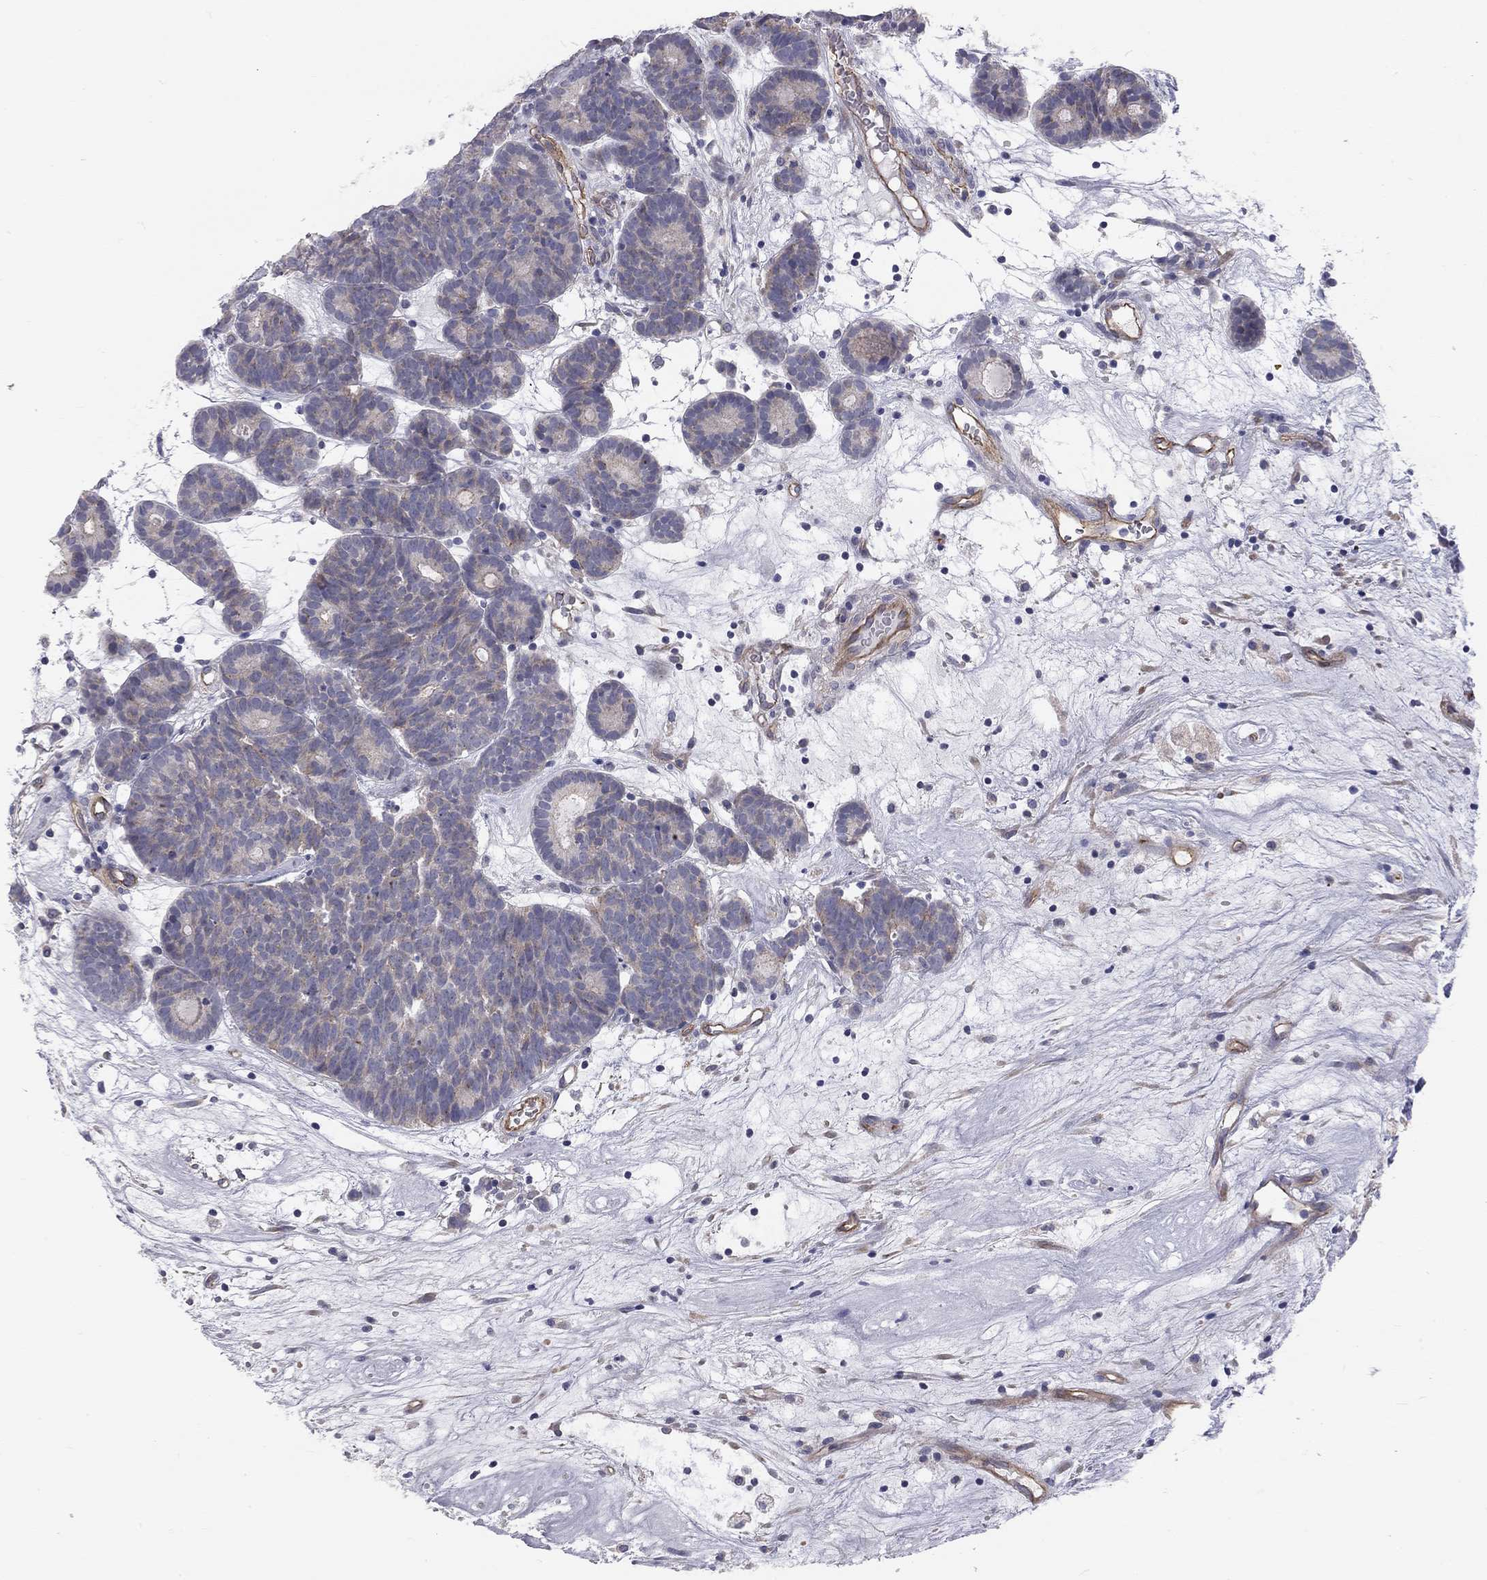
{"staining": {"intensity": "weak", "quantity": "<25%", "location": "cytoplasmic/membranous"}, "tissue": "head and neck cancer", "cell_type": "Tumor cells", "image_type": "cancer", "snomed": [{"axis": "morphology", "description": "Adenocarcinoma, NOS"}, {"axis": "topography", "description": "Head-Neck"}], "caption": "This is a micrograph of immunohistochemistry staining of head and neck cancer (adenocarcinoma), which shows no positivity in tumor cells. Nuclei are stained in blue.", "gene": "GPRC5B", "patient": {"sex": "female", "age": 81}}